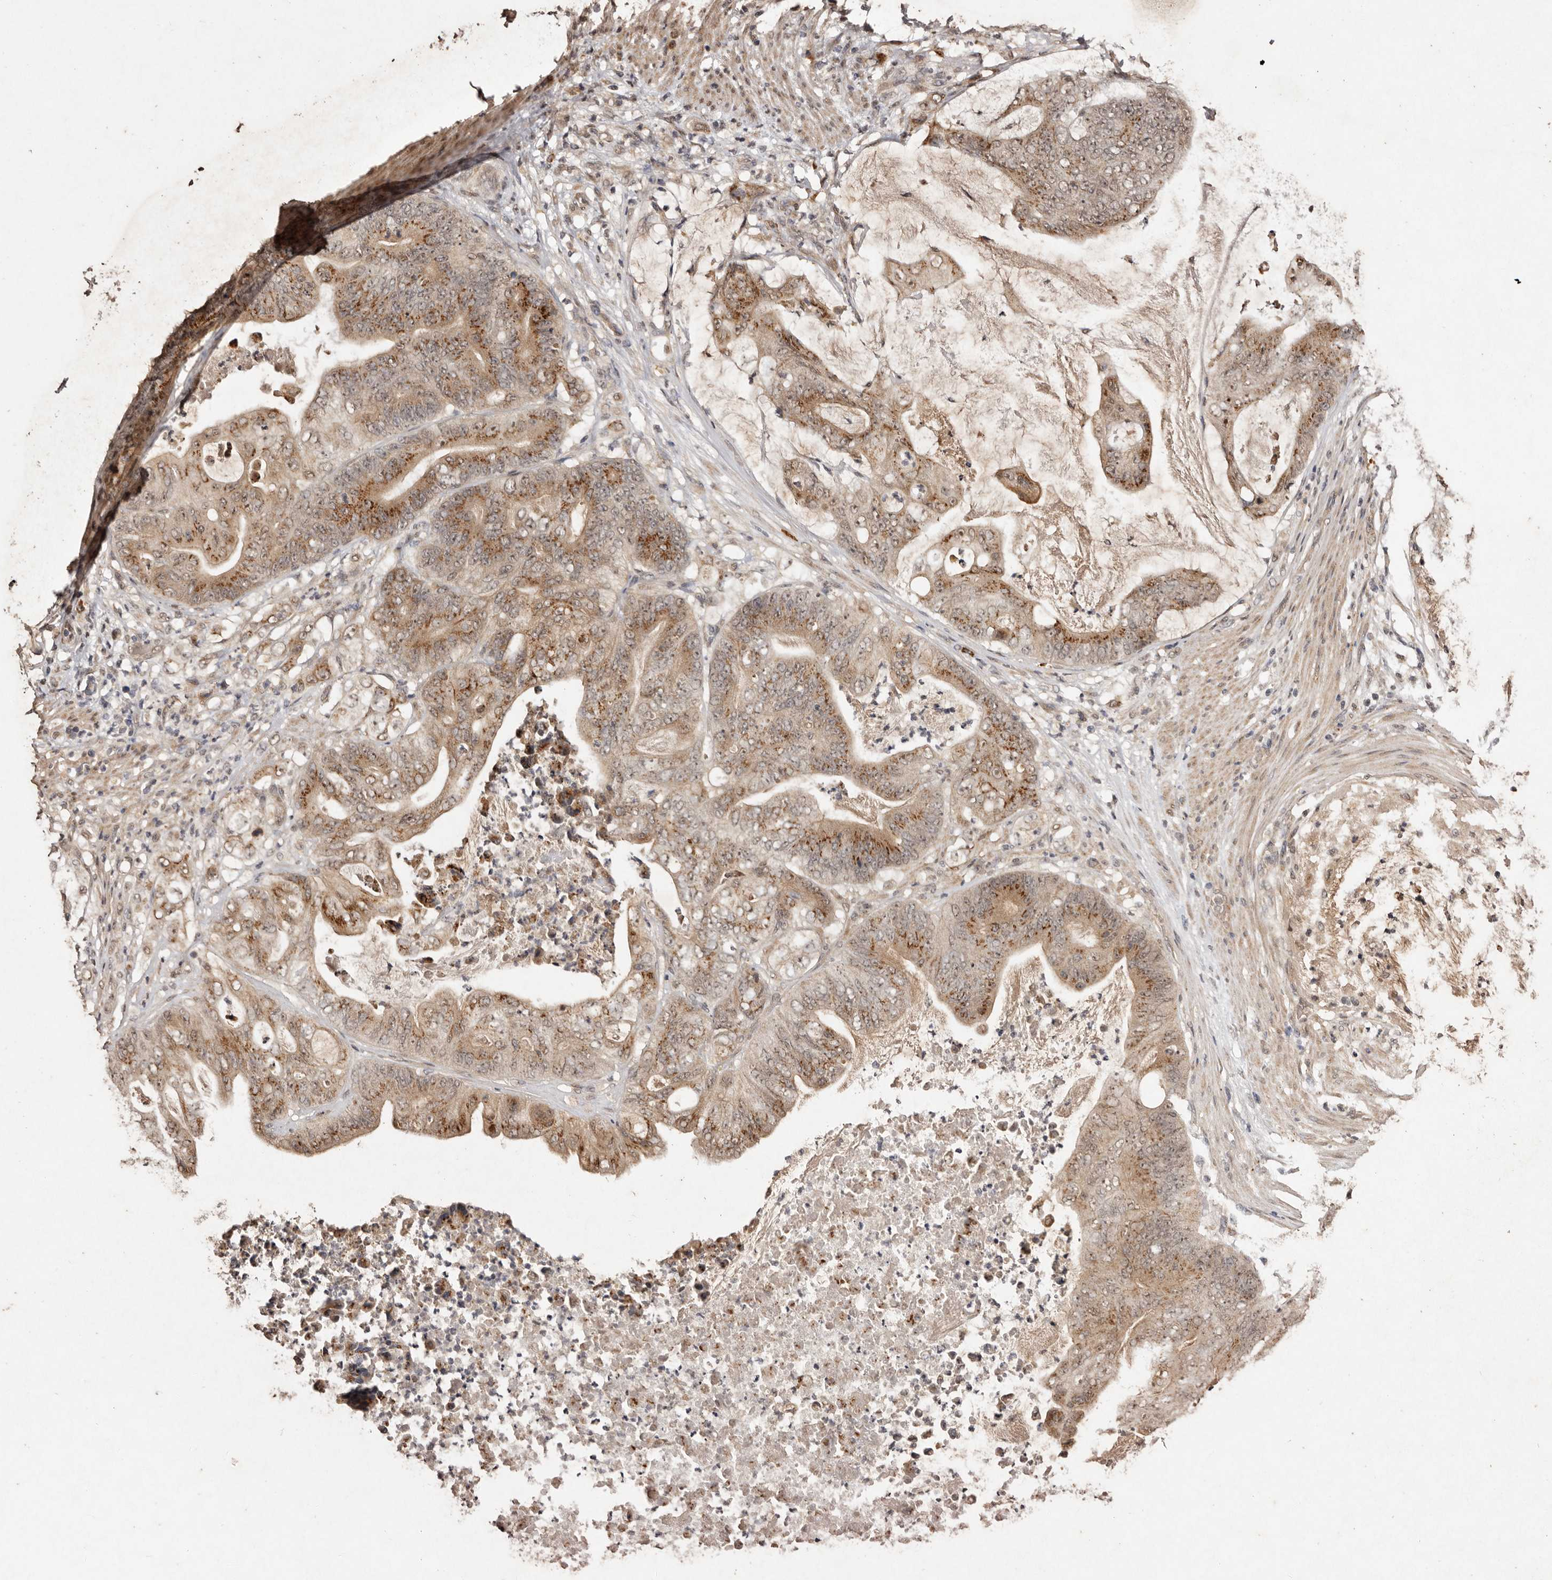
{"staining": {"intensity": "strong", "quantity": "25%-75%", "location": "cytoplasmic/membranous"}, "tissue": "stomach cancer", "cell_type": "Tumor cells", "image_type": "cancer", "snomed": [{"axis": "morphology", "description": "Adenocarcinoma, NOS"}, {"axis": "topography", "description": "Stomach"}], "caption": "This is an image of immunohistochemistry staining of stomach adenocarcinoma, which shows strong positivity in the cytoplasmic/membranous of tumor cells.", "gene": "NOTCH1", "patient": {"sex": "female", "age": 73}}